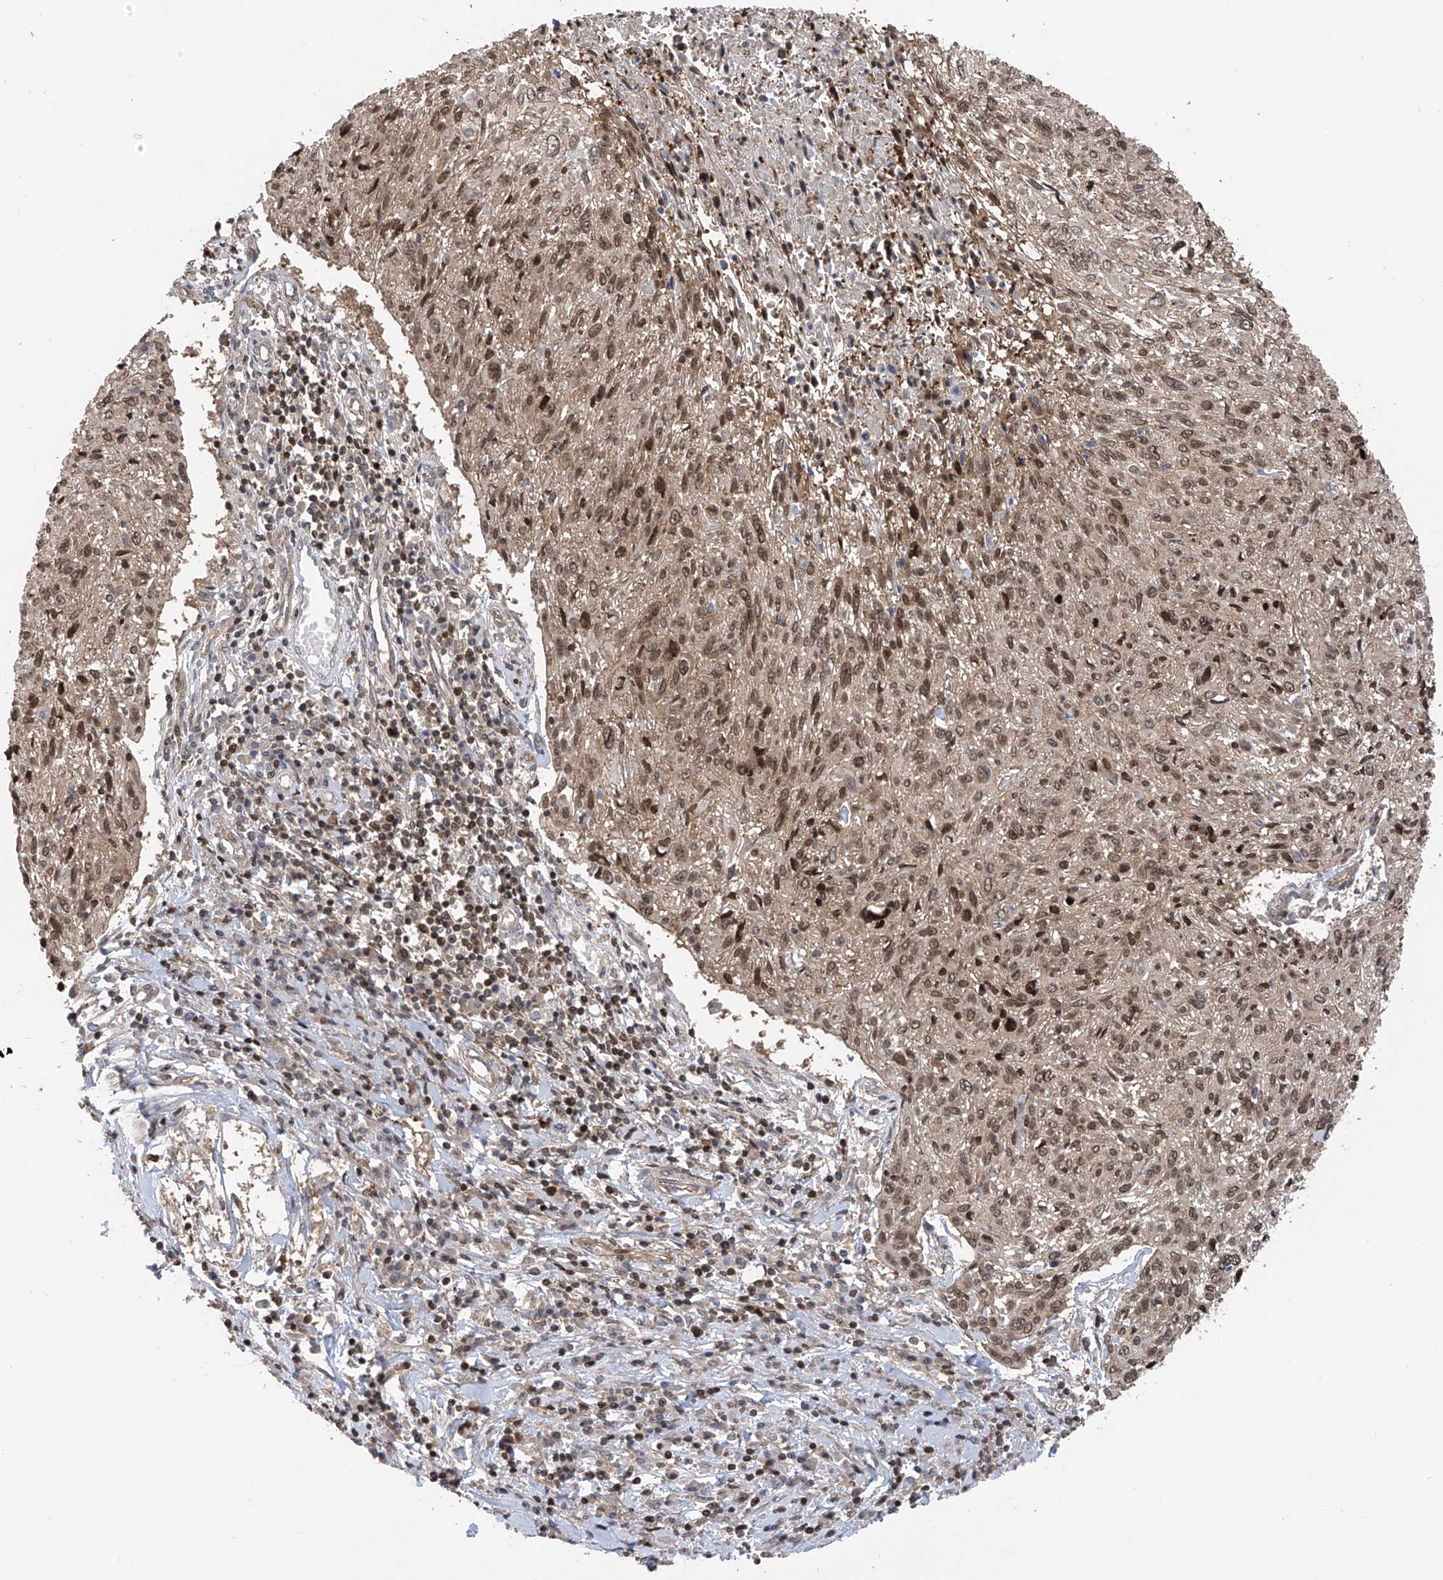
{"staining": {"intensity": "moderate", "quantity": ">75%", "location": "cytoplasmic/membranous,nuclear"}, "tissue": "cervical cancer", "cell_type": "Tumor cells", "image_type": "cancer", "snomed": [{"axis": "morphology", "description": "Squamous cell carcinoma, NOS"}, {"axis": "topography", "description": "Cervix"}], "caption": "Human squamous cell carcinoma (cervical) stained for a protein (brown) exhibits moderate cytoplasmic/membranous and nuclear positive positivity in approximately >75% of tumor cells.", "gene": "DNAJC9", "patient": {"sex": "female", "age": 51}}